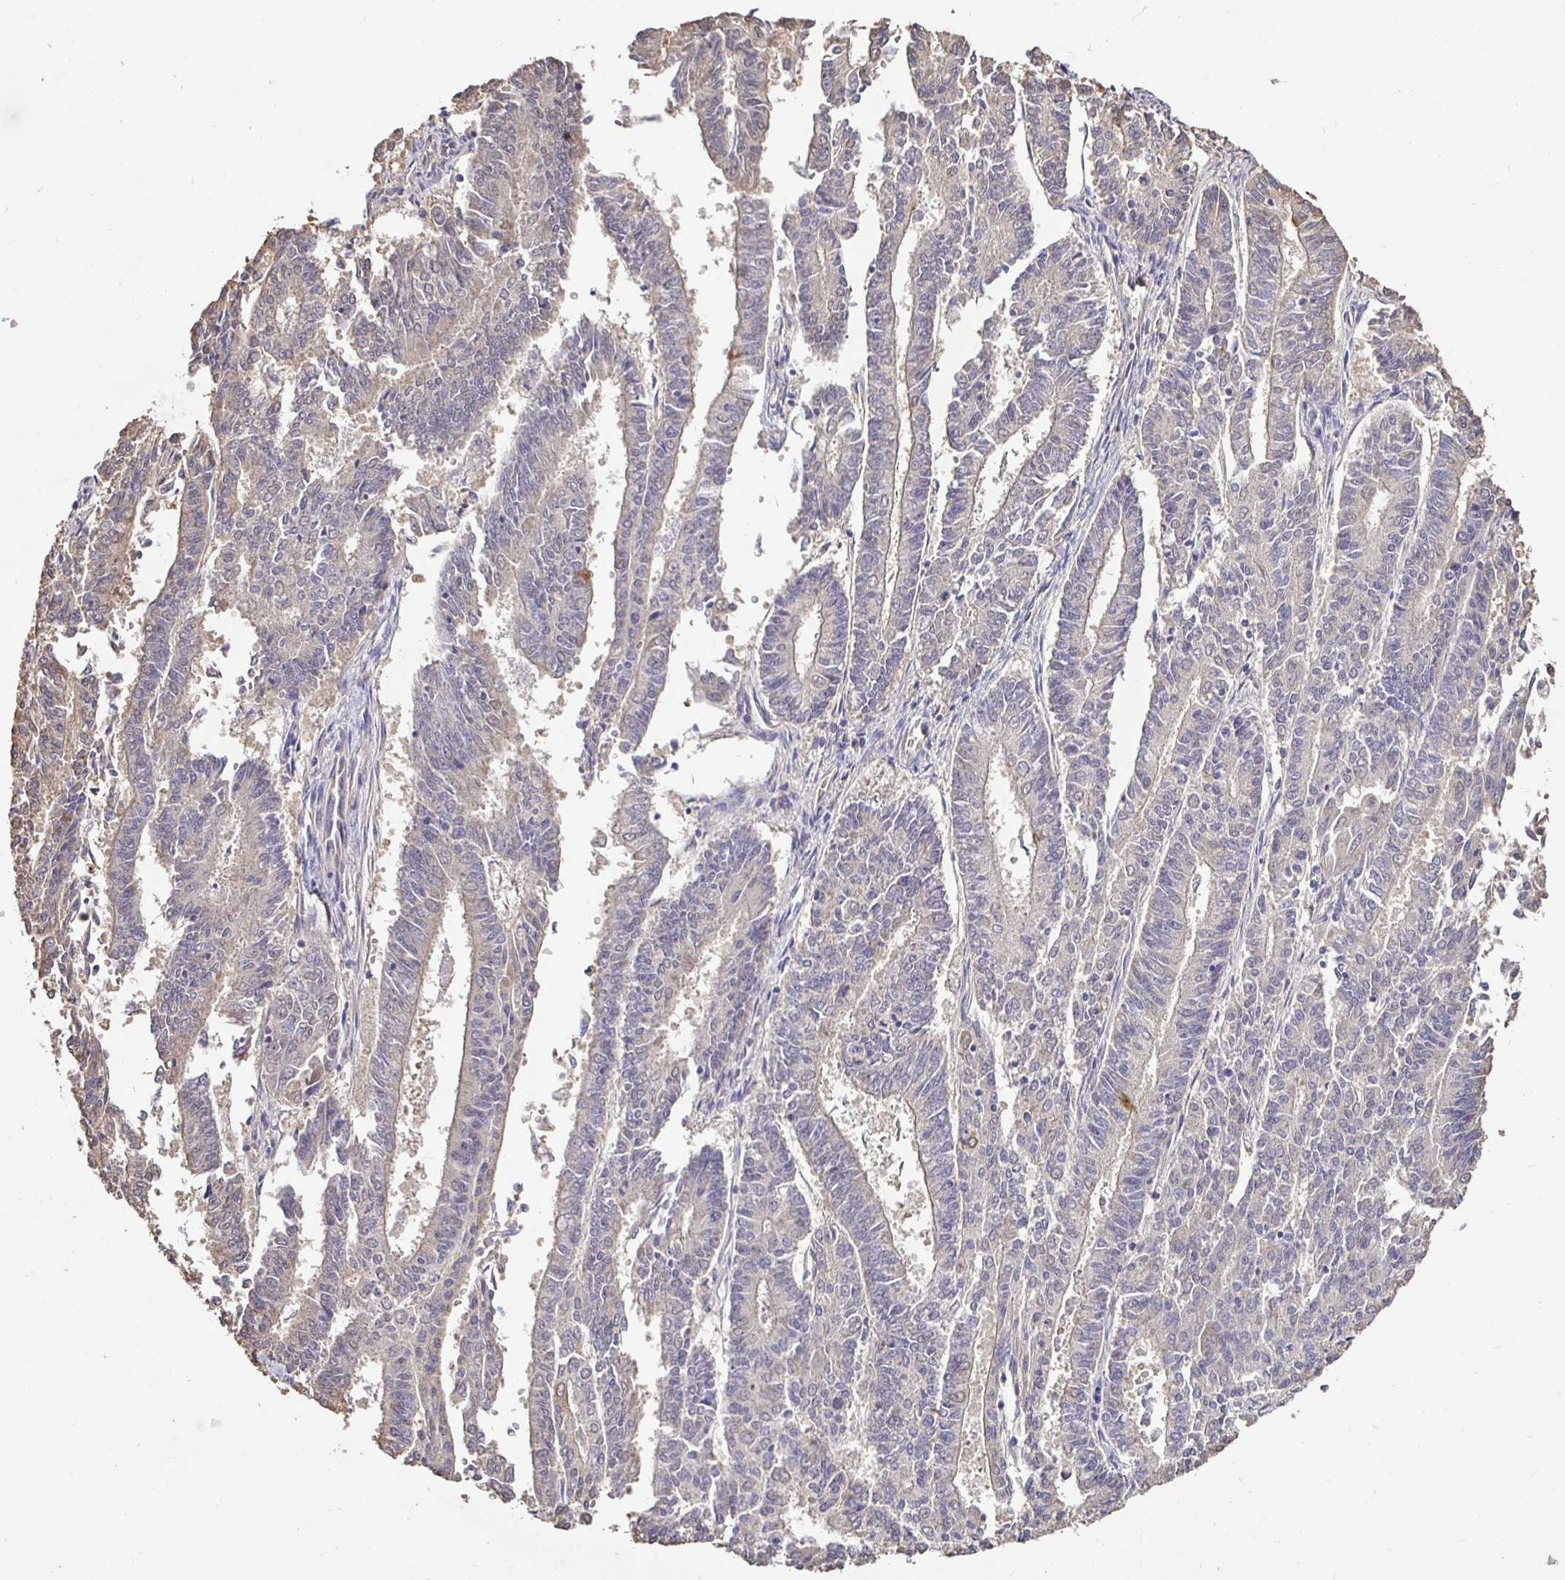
{"staining": {"intensity": "negative", "quantity": "none", "location": "none"}, "tissue": "endometrial cancer", "cell_type": "Tumor cells", "image_type": "cancer", "snomed": [{"axis": "morphology", "description": "Adenocarcinoma, NOS"}, {"axis": "topography", "description": "Endometrium"}], "caption": "This is a image of immunohistochemistry staining of endometrial adenocarcinoma, which shows no positivity in tumor cells.", "gene": "MAPK8IP3", "patient": {"sex": "female", "age": 59}}